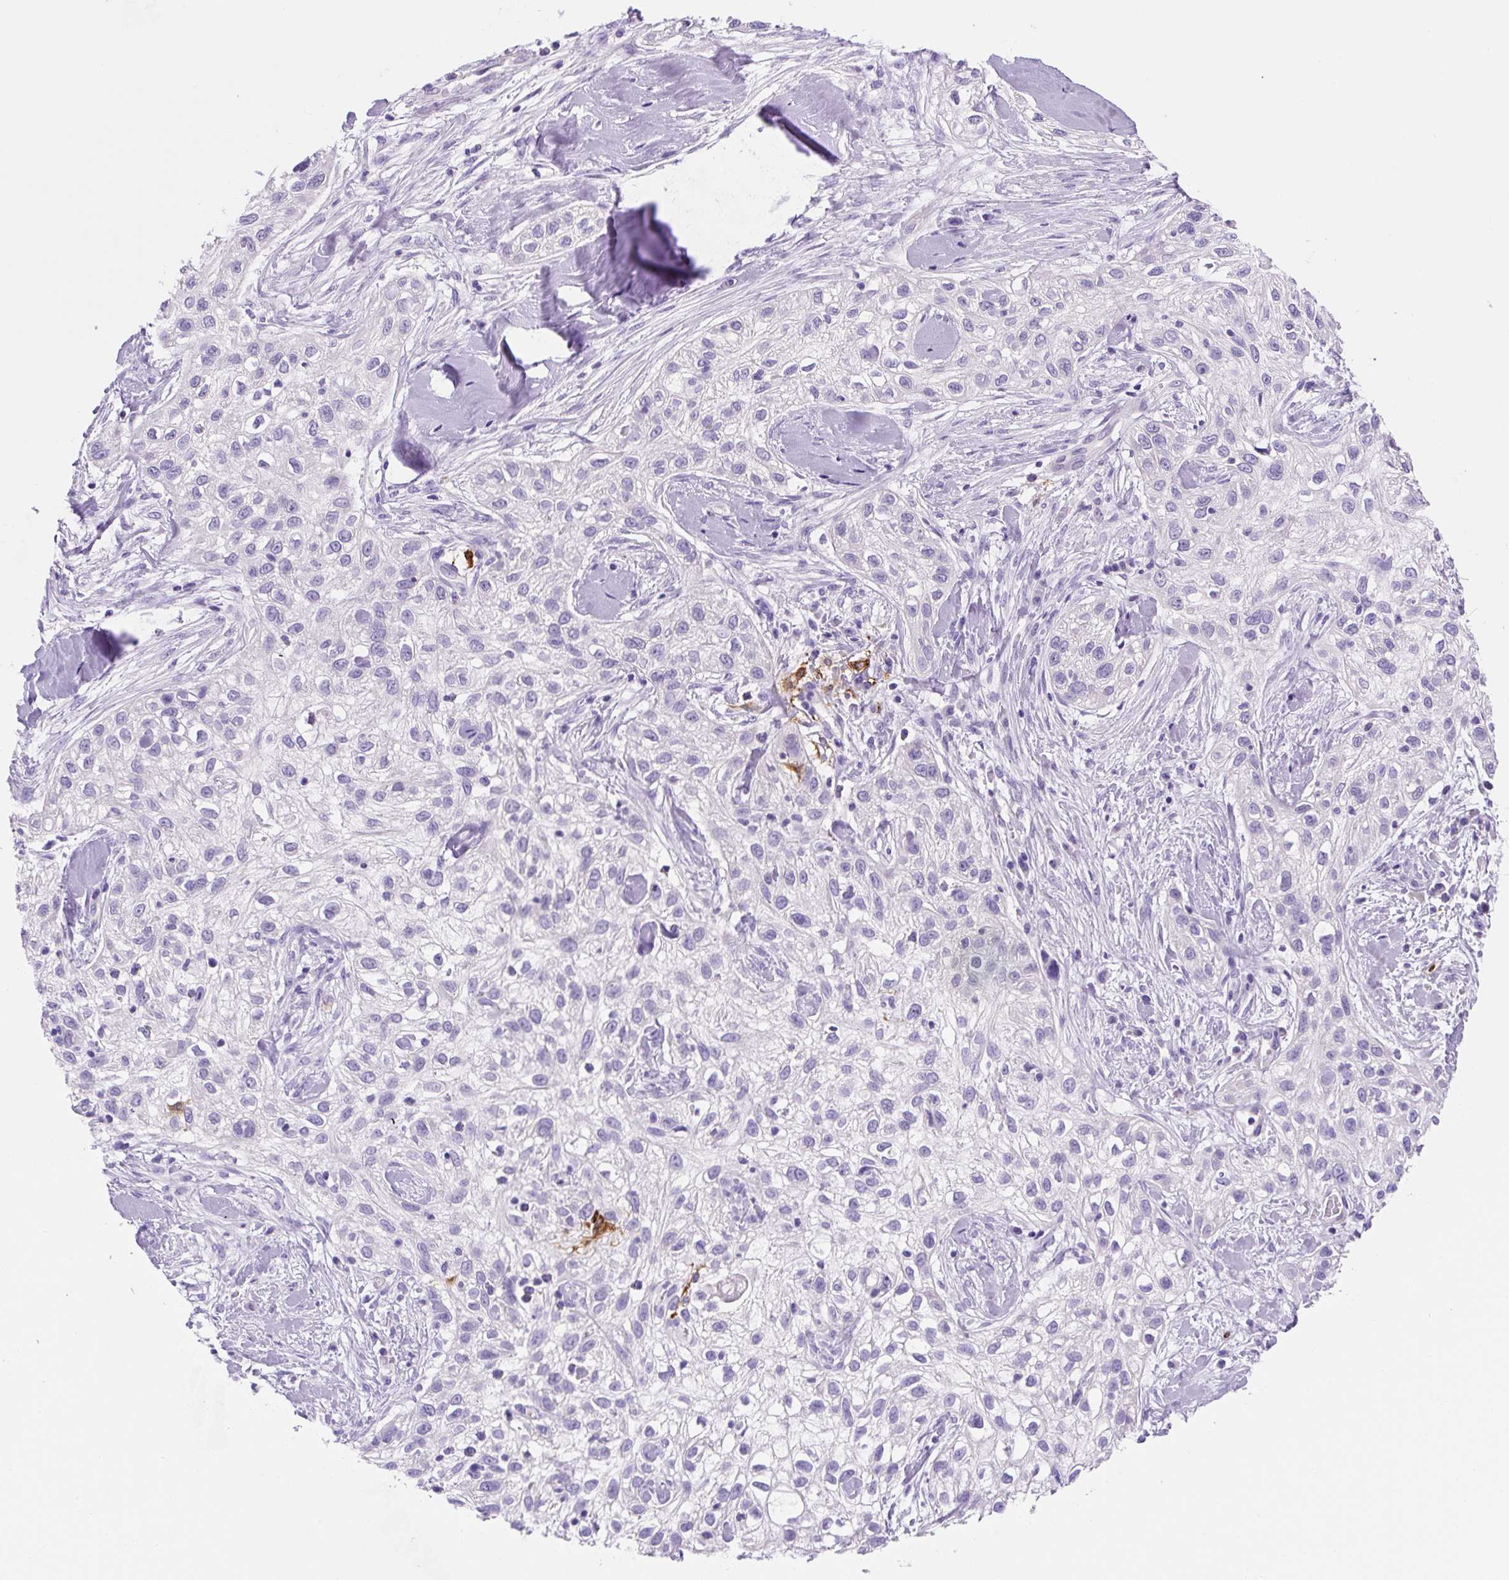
{"staining": {"intensity": "negative", "quantity": "none", "location": "none"}, "tissue": "skin cancer", "cell_type": "Tumor cells", "image_type": "cancer", "snomed": [{"axis": "morphology", "description": "Squamous cell carcinoma, NOS"}, {"axis": "topography", "description": "Skin"}], "caption": "Protein analysis of skin cancer displays no significant positivity in tumor cells.", "gene": "ASB4", "patient": {"sex": "male", "age": 82}}